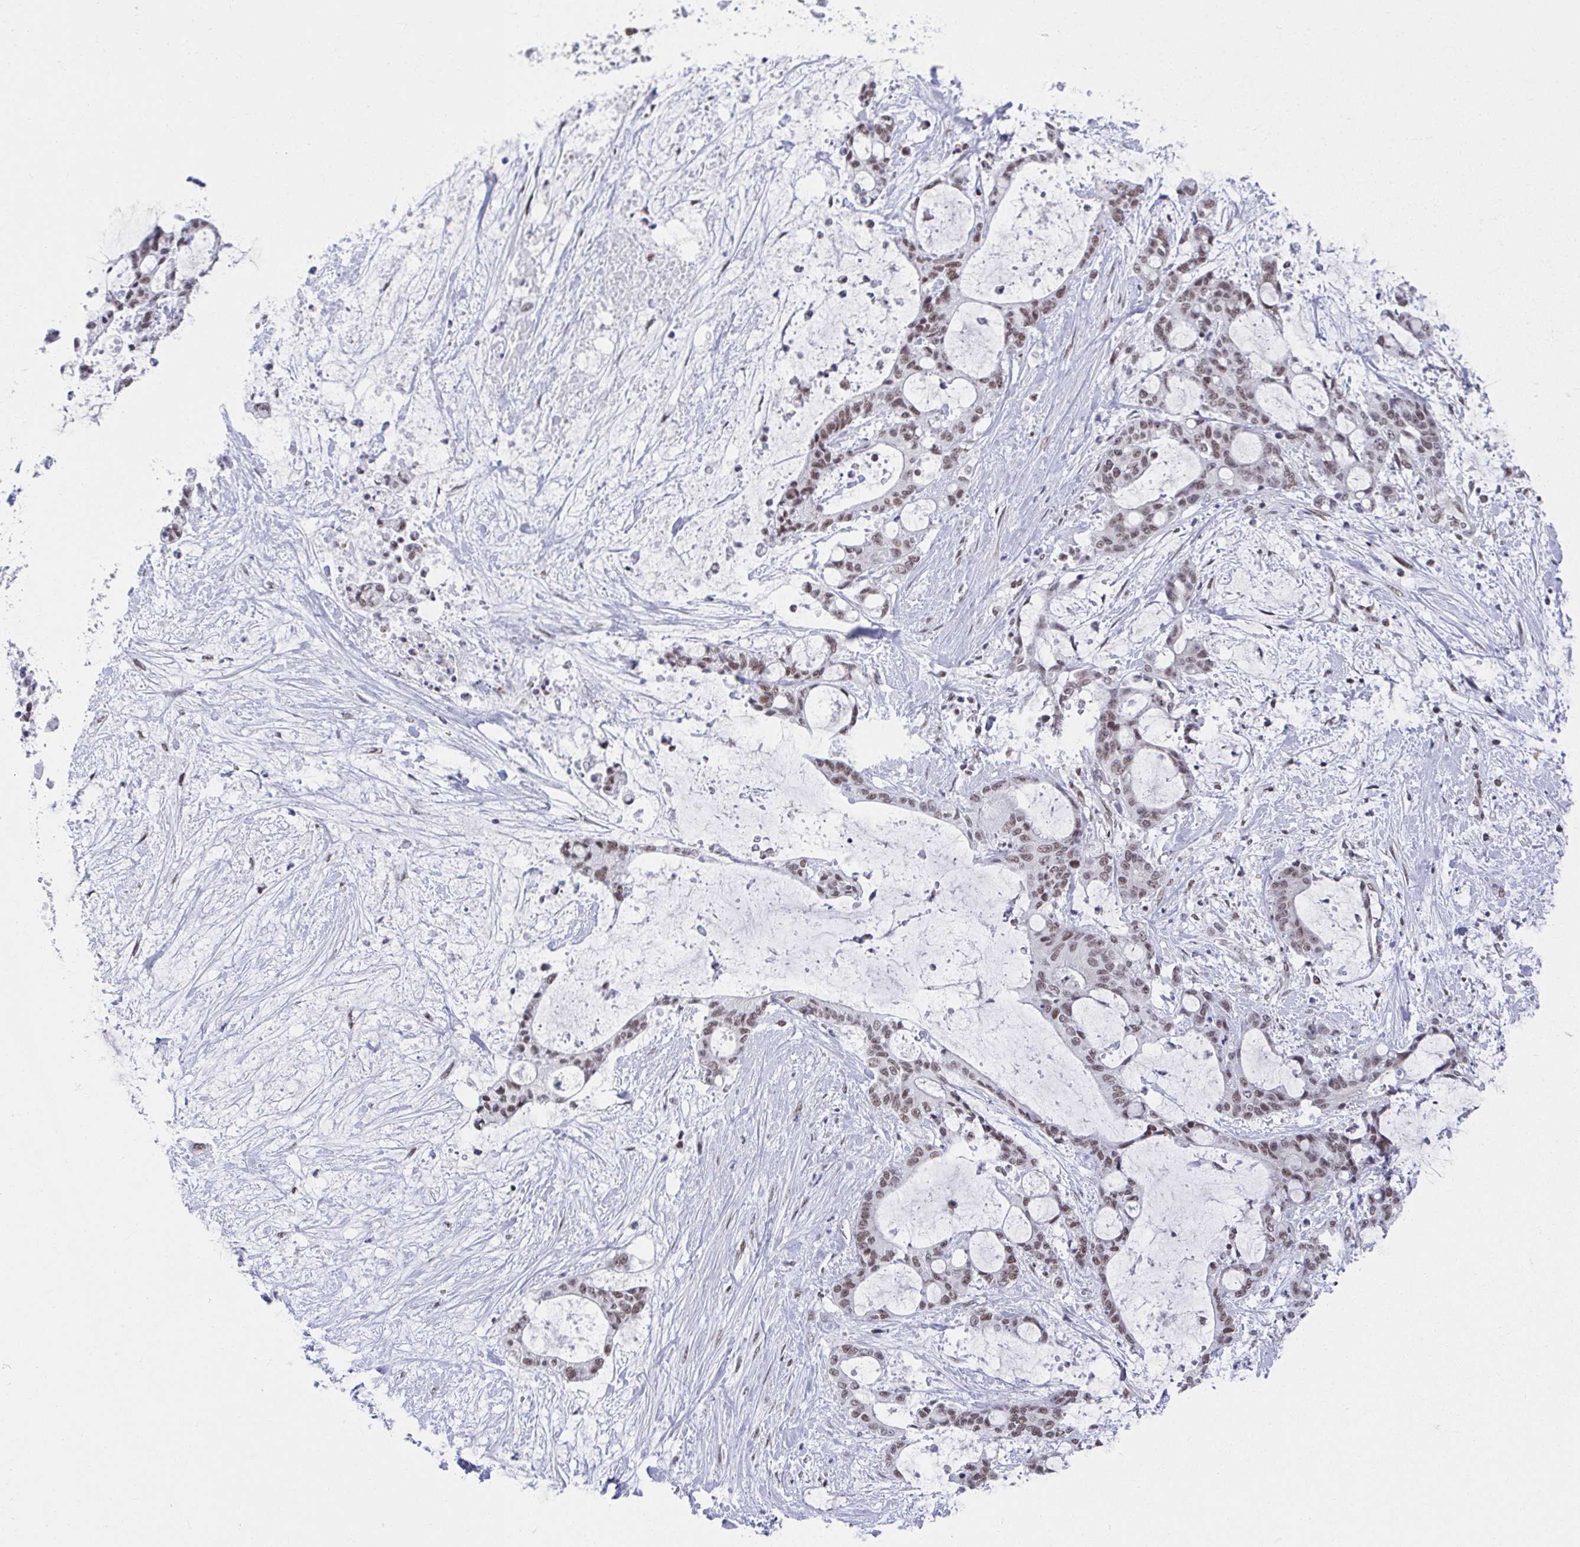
{"staining": {"intensity": "moderate", "quantity": ">75%", "location": "nuclear"}, "tissue": "liver cancer", "cell_type": "Tumor cells", "image_type": "cancer", "snomed": [{"axis": "morphology", "description": "Normal tissue, NOS"}, {"axis": "morphology", "description": "Cholangiocarcinoma"}, {"axis": "topography", "description": "Liver"}, {"axis": "topography", "description": "Peripheral nerve tissue"}], "caption": "Immunohistochemistry (IHC) histopathology image of neoplastic tissue: cholangiocarcinoma (liver) stained using immunohistochemistry (IHC) shows medium levels of moderate protein expression localized specifically in the nuclear of tumor cells, appearing as a nuclear brown color.", "gene": "SLC7A10", "patient": {"sex": "female", "age": 73}}